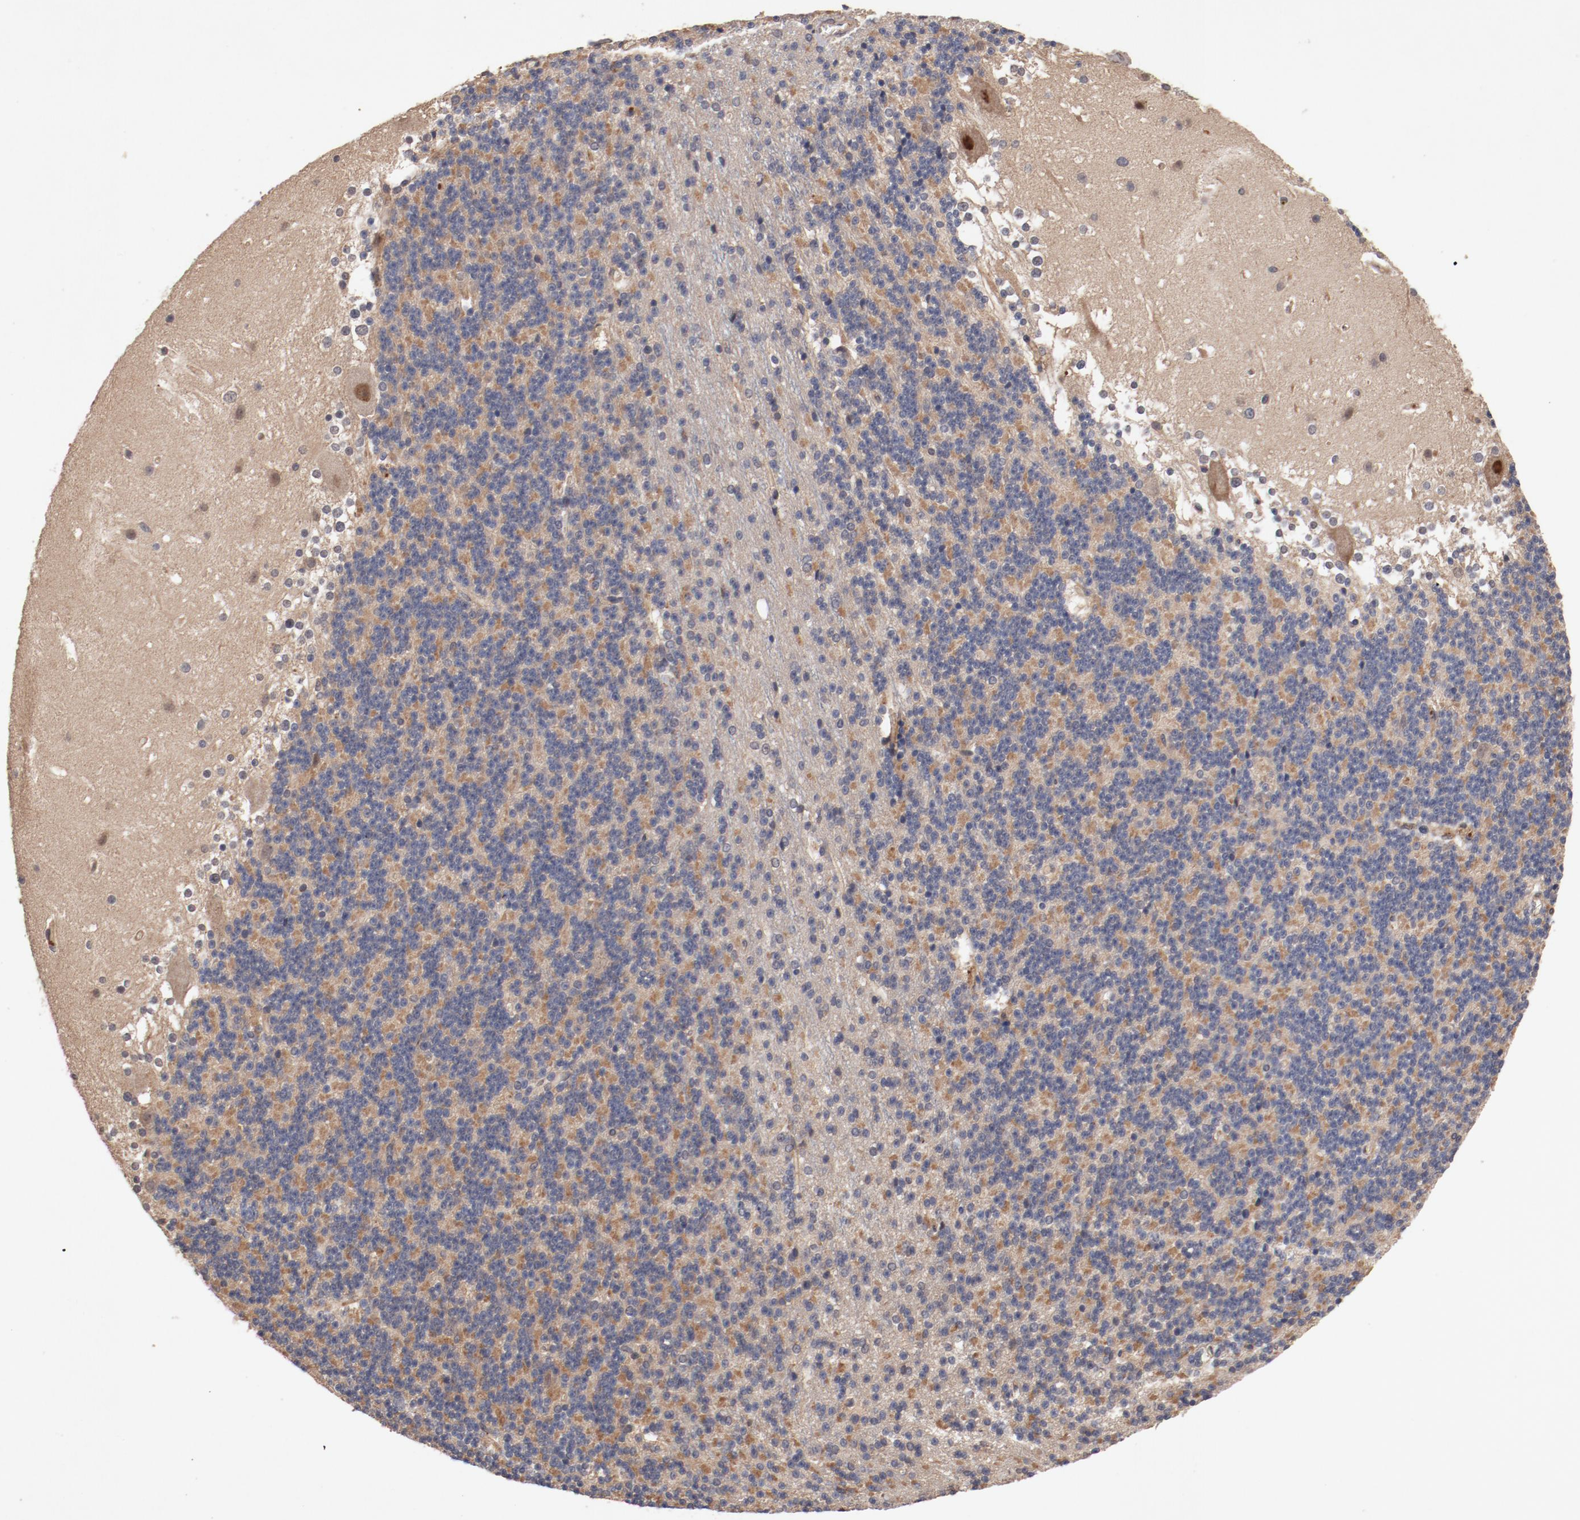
{"staining": {"intensity": "negative", "quantity": "none", "location": "none"}, "tissue": "cerebellum", "cell_type": "Cells in granular layer", "image_type": "normal", "snomed": [{"axis": "morphology", "description": "Normal tissue, NOS"}, {"axis": "topography", "description": "Cerebellum"}], "caption": "This is an IHC image of unremarkable human cerebellum. There is no positivity in cells in granular layer.", "gene": "GUF1", "patient": {"sex": "female", "age": 19}}